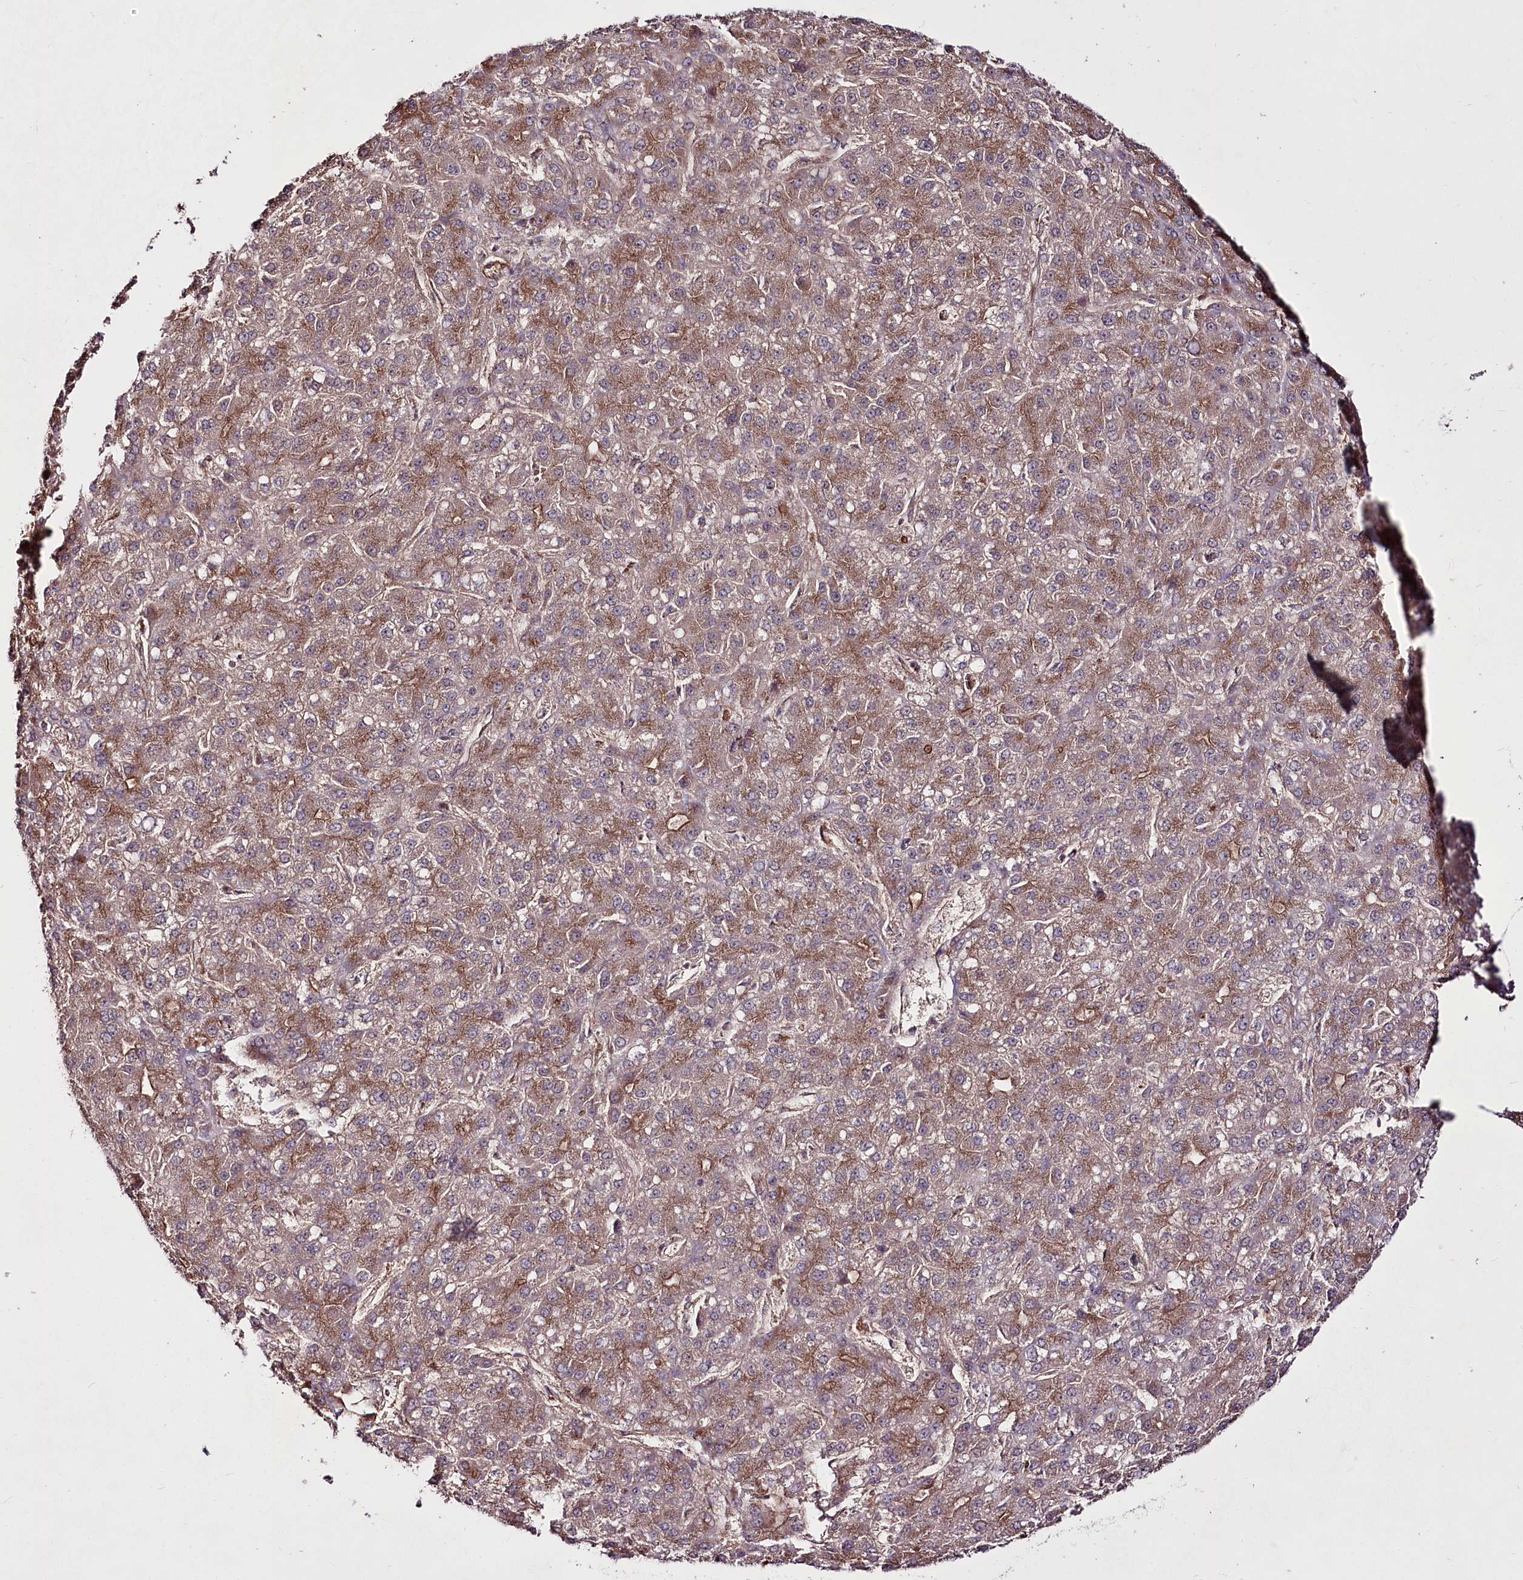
{"staining": {"intensity": "moderate", "quantity": ">75%", "location": "cytoplasmic/membranous"}, "tissue": "liver cancer", "cell_type": "Tumor cells", "image_type": "cancer", "snomed": [{"axis": "morphology", "description": "Carcinoma, Hepatocellular, NOS"}, {"axis": "topography", "description": "Liver"}], "caption": "Immunohistochemical staining of human liver hepatocellular carcinoma exhibits moderate cytoplasmic/membranous protein expression in approximately >75% of tumor cells. (DAB (3,3'-diaminobenzidine) IHC, brown staining for protein, blue staining for nuclei).", "gene": "REXO2", "patient": {"sex": "male", "age": 67}}